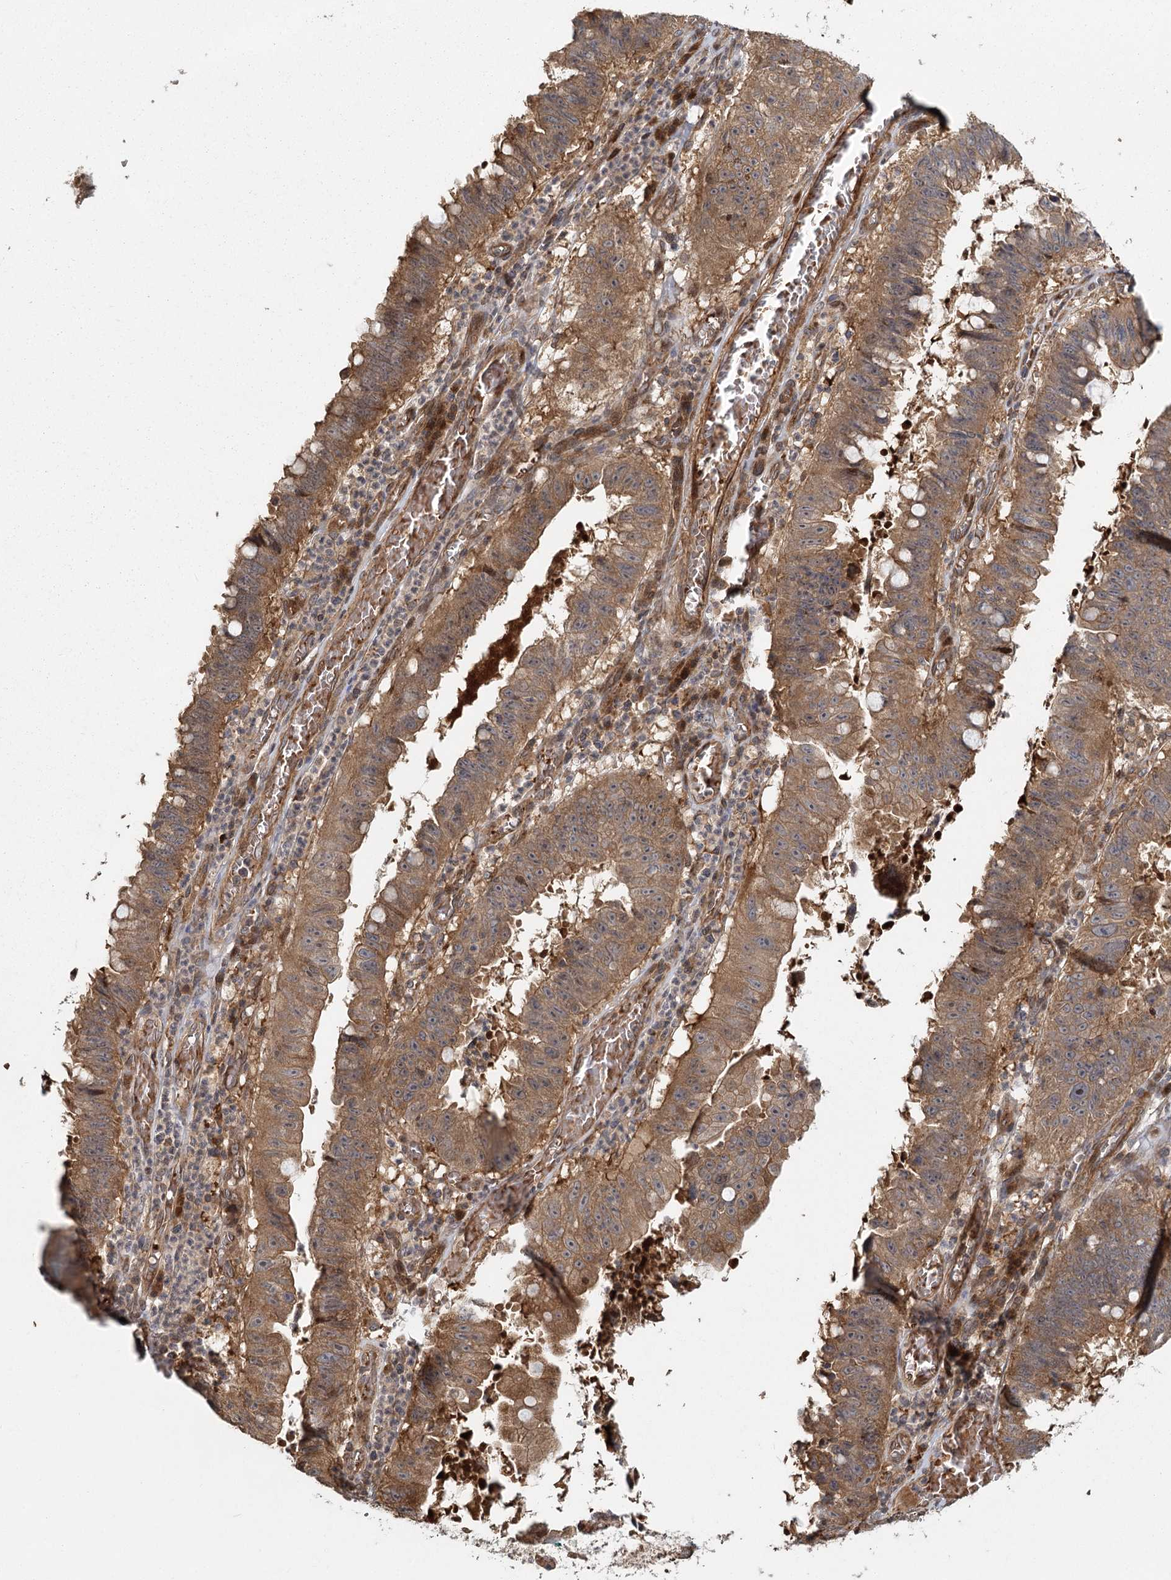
{"staining": {"intensity": "moderate", "quantity": ">75%", "location": "cytoplasmic/membranous"}, "tissue": "stomach cancer", "cell_type": "Tumor cells", "image_type": "cancer", "snomed": [{"axis": "morphology", "description": "Adenocarcinoma, NOS"}, {"axis": "topography", "description": "Stomach"}], "caption": "Approximately >75% of tumor cells in human stomach adenocarcinoma exhibit moderate cytoplasmic/membranous protein expression as visualized by brown immunohistochemical staining.", "gene": "RAPGEF6", "patient": {"sex": "male", "age": 59}}